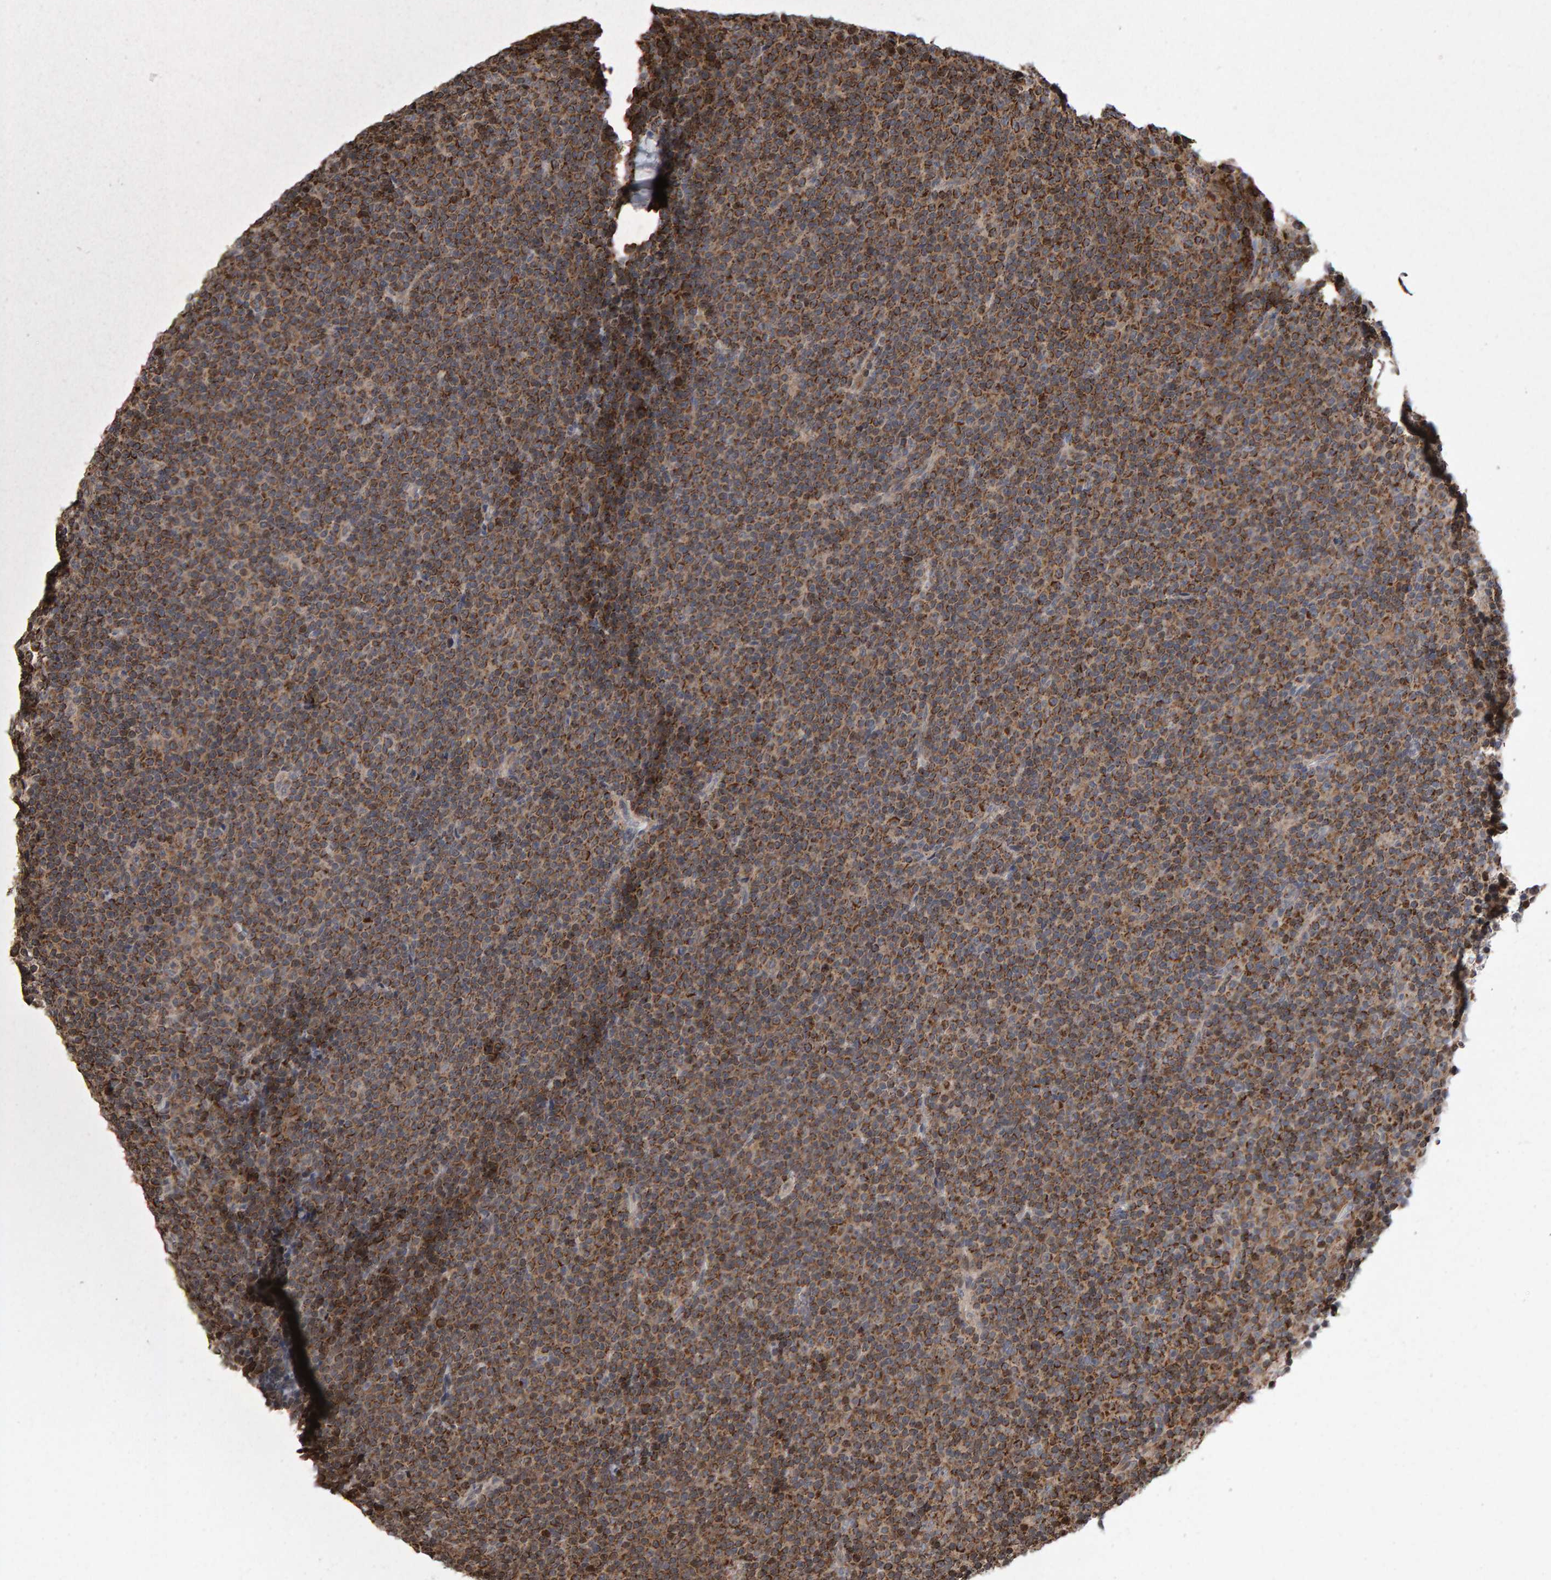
{"staining": {"intensity": "moderate", "quantity": ">75%", "location": "cytoplasmic/membranous"}, "tissue": "lymphoma", "cell_type": "Tumor cells", "image_type": "cancer", "snomed": [{"axis": "morphology", "description": "Malignant lymphoma, non-Hodgkin's type, Low grade"}, {"axis": "topography", "description": "Lymph node"}], "caption": "The image demonstrates immunohistochemical staining of low-grade malignant lymphoma, non-Hodgkin's type. There is moderate cytoplasmic/membranous staining is seen in approximately >75% of tumor cells.", "gene": "PECR", "patient": {"sex": "female", "age": 67}}